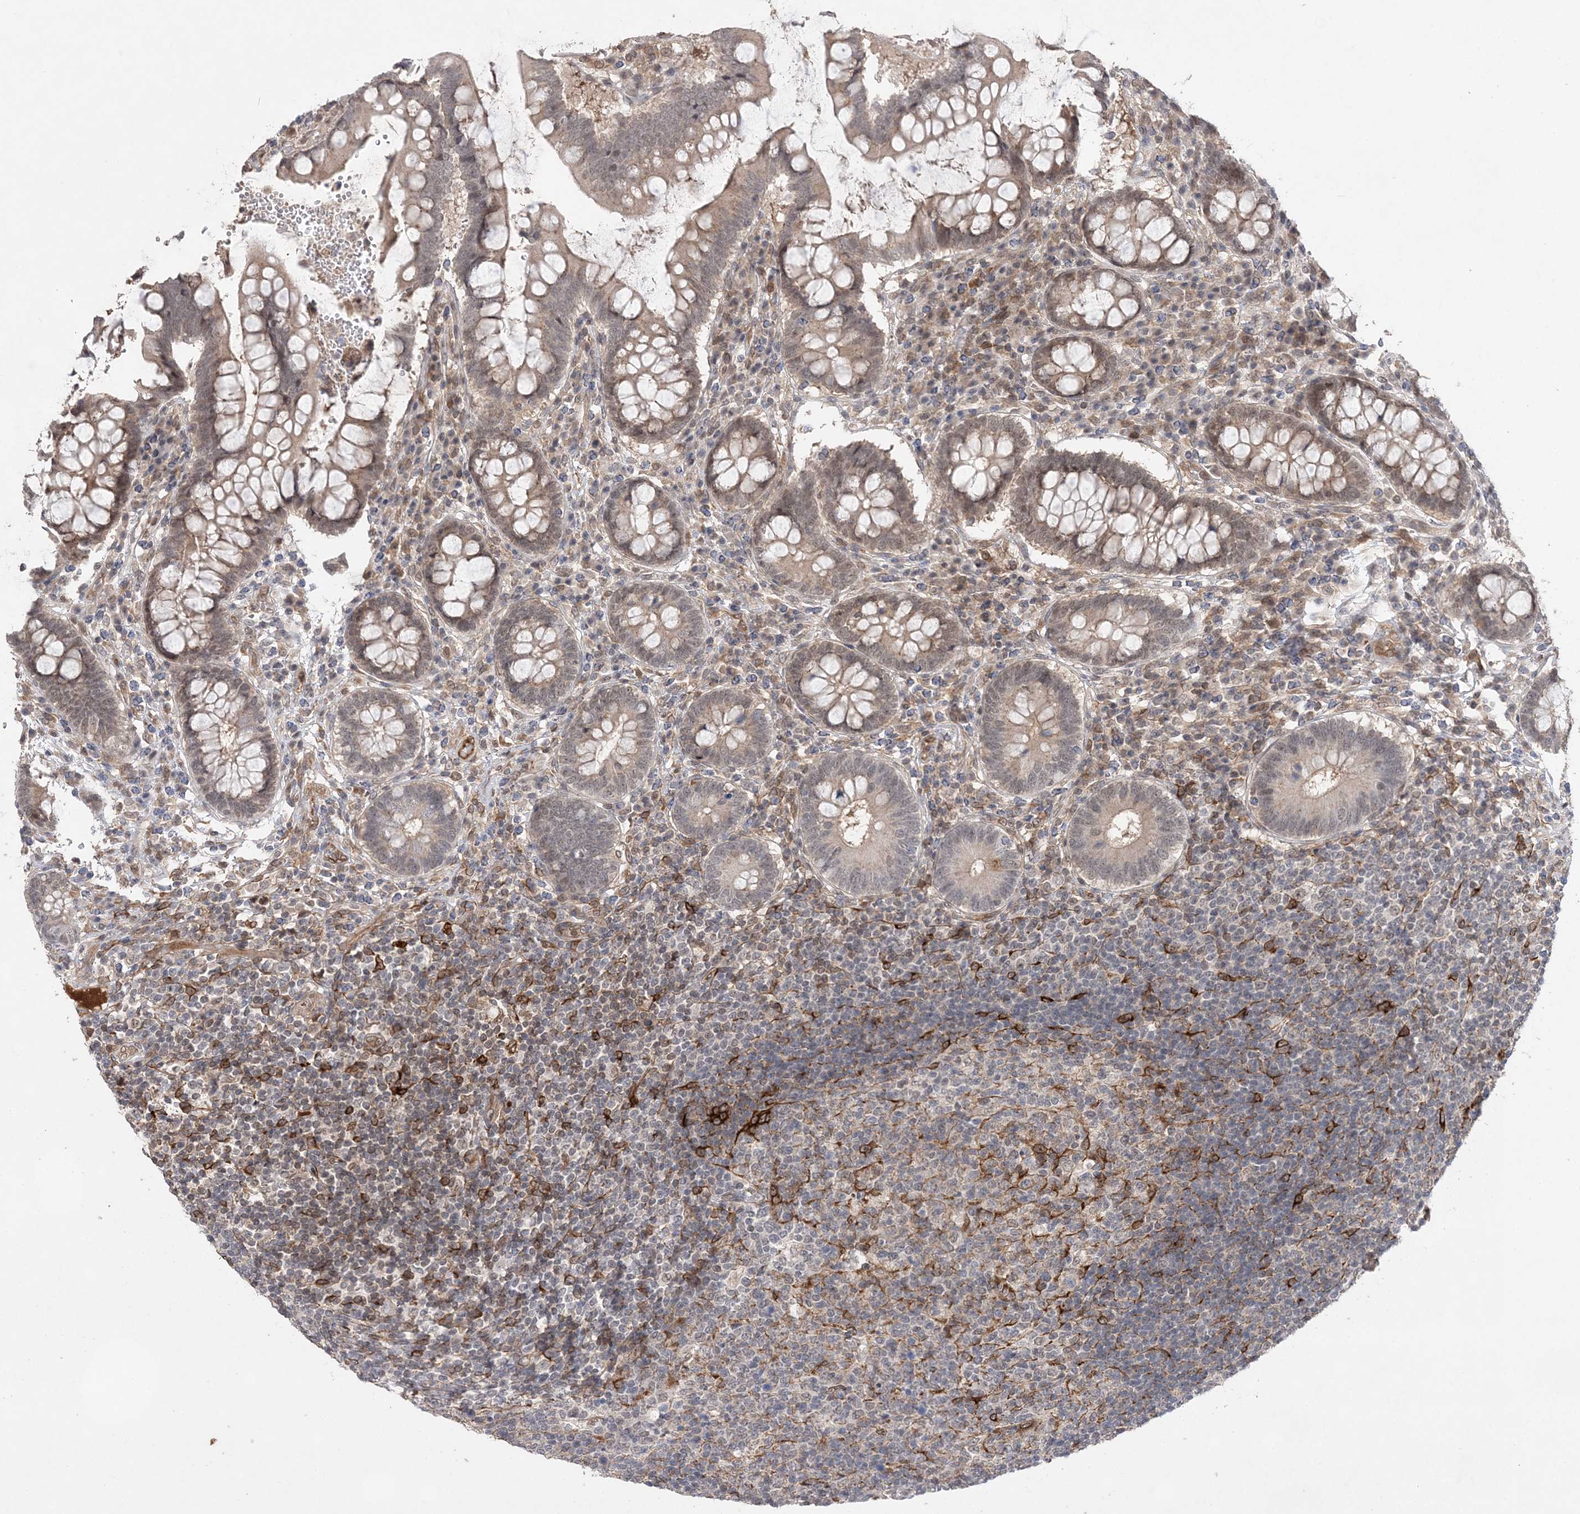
{"staining": {"intensity": "moderate", "quantity": ">75%", "location": "cytoplasmic/membranous"}, "tissue": "colon", "cell_type": "Endothelial cells", "image_type": "normal", "snomed": [{"axis": "morphology", "description": "Normal tissue, NOS"}, {"axis": "topography", "description": "Colon"}], "caption": "Immunohistochemical staining of normal colon demonstrates medium levels of moderate cytoplasmic/membranous staining in approximately >75% of endothelial cells. (Brightfield microscopy of DAB IHC at high magnification).", "gene": "TMEM132B", "patient": {"sex": "female", "age": 79}}